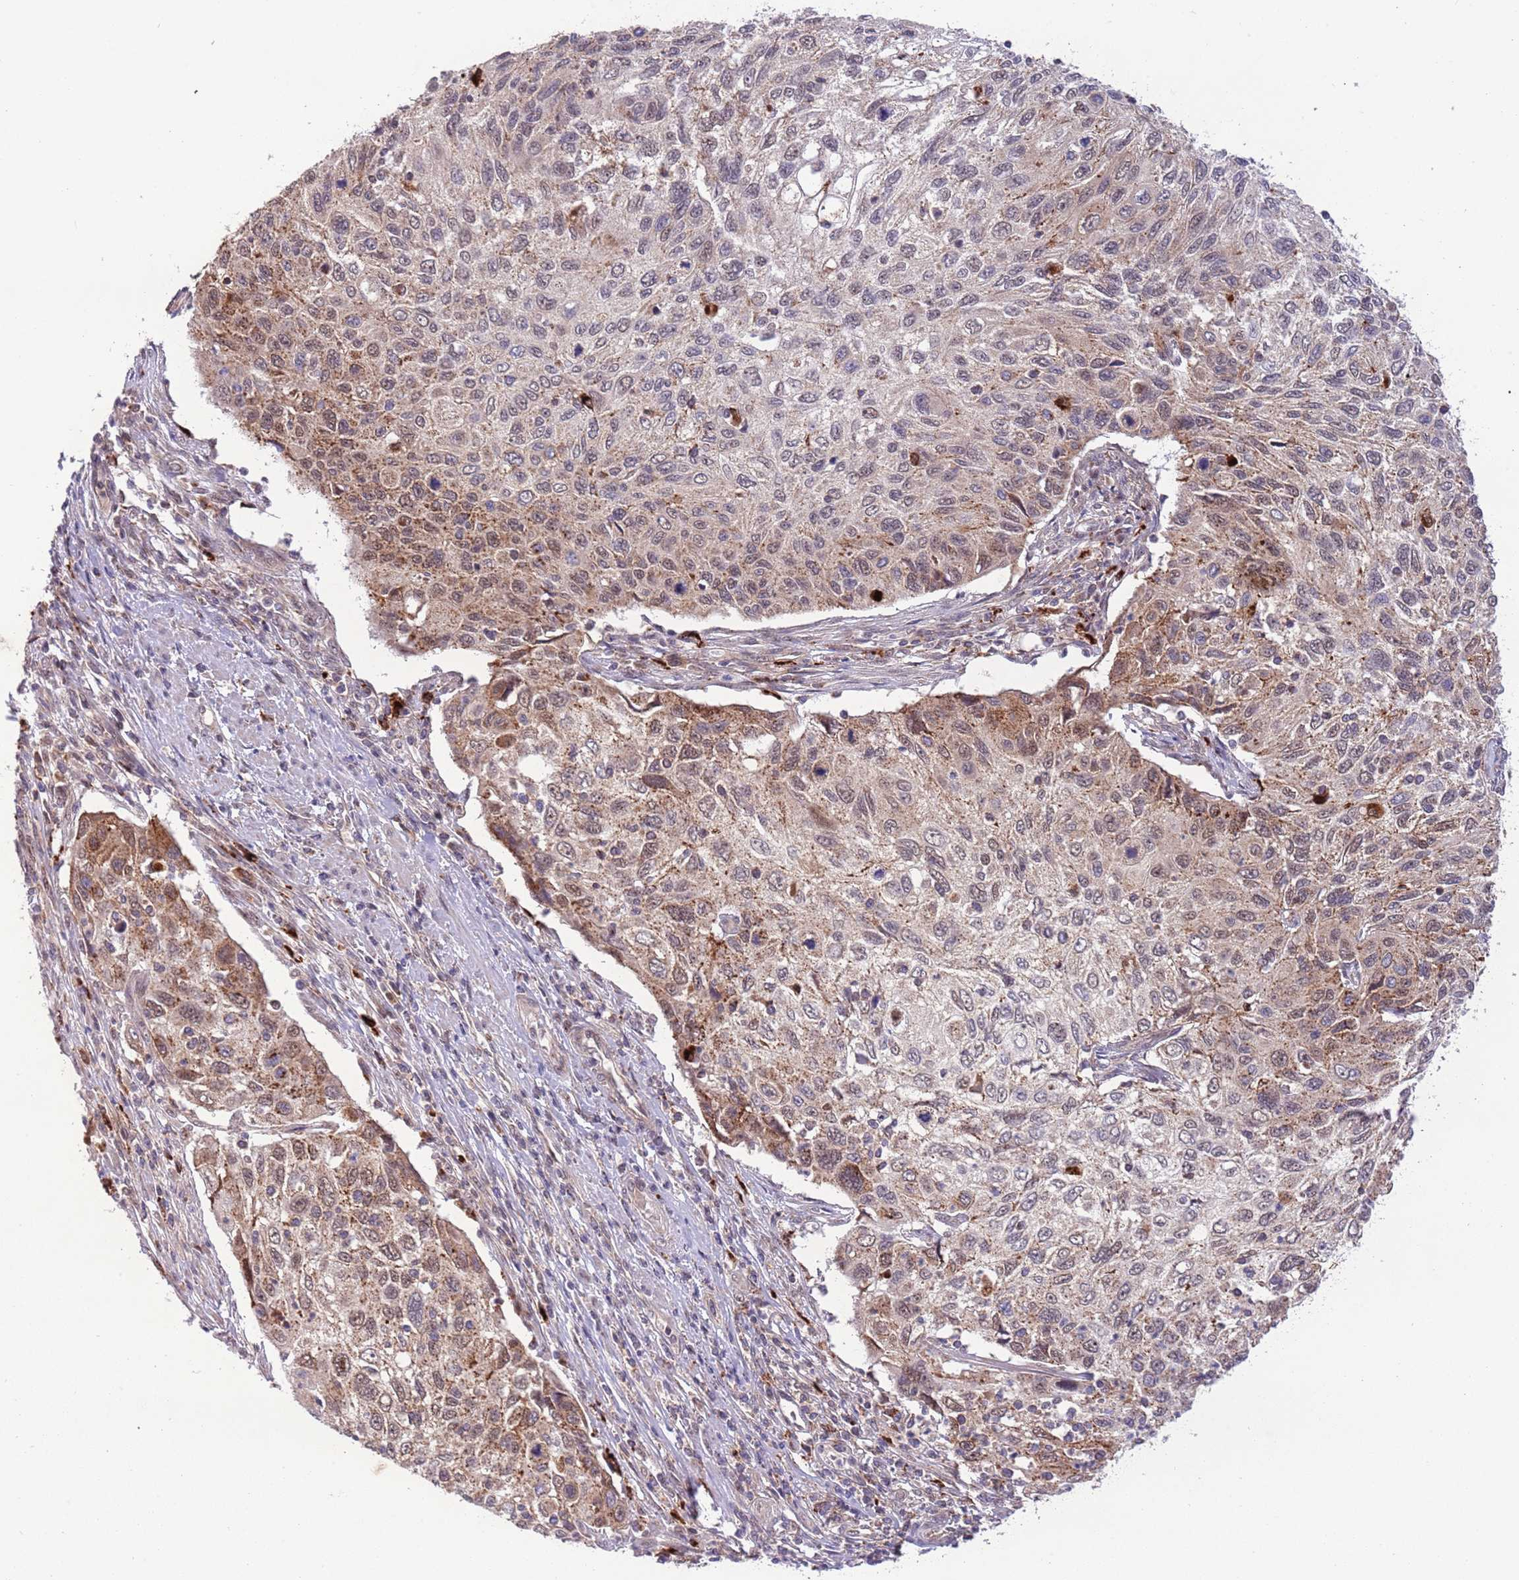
{"staining": {"intensity": "moderate", "quantity": "25%-75%", "location": "cytoplasmic/membranous,nuclear"}, "tissue": "cervical cancer", "cell_type": "Tumor cells", "image_type": "cancer", "snomed": [{"axis": "morphology", "description": "Squamous cell carcinoma, NOS"}, {"axis": "topography", "description": "Cervix"}], "caption": "IHC photomicrograph of human cervical cancer (squamous cell carcinoma) stained for a protein (brown), which exhibits medium levels of moderate cytoplasmic/membranous and nuclear staining in approximately 25%-75% of tumor cells.", "gene": "TRIM27", "patient": {"sex": "female", "age": 70}}